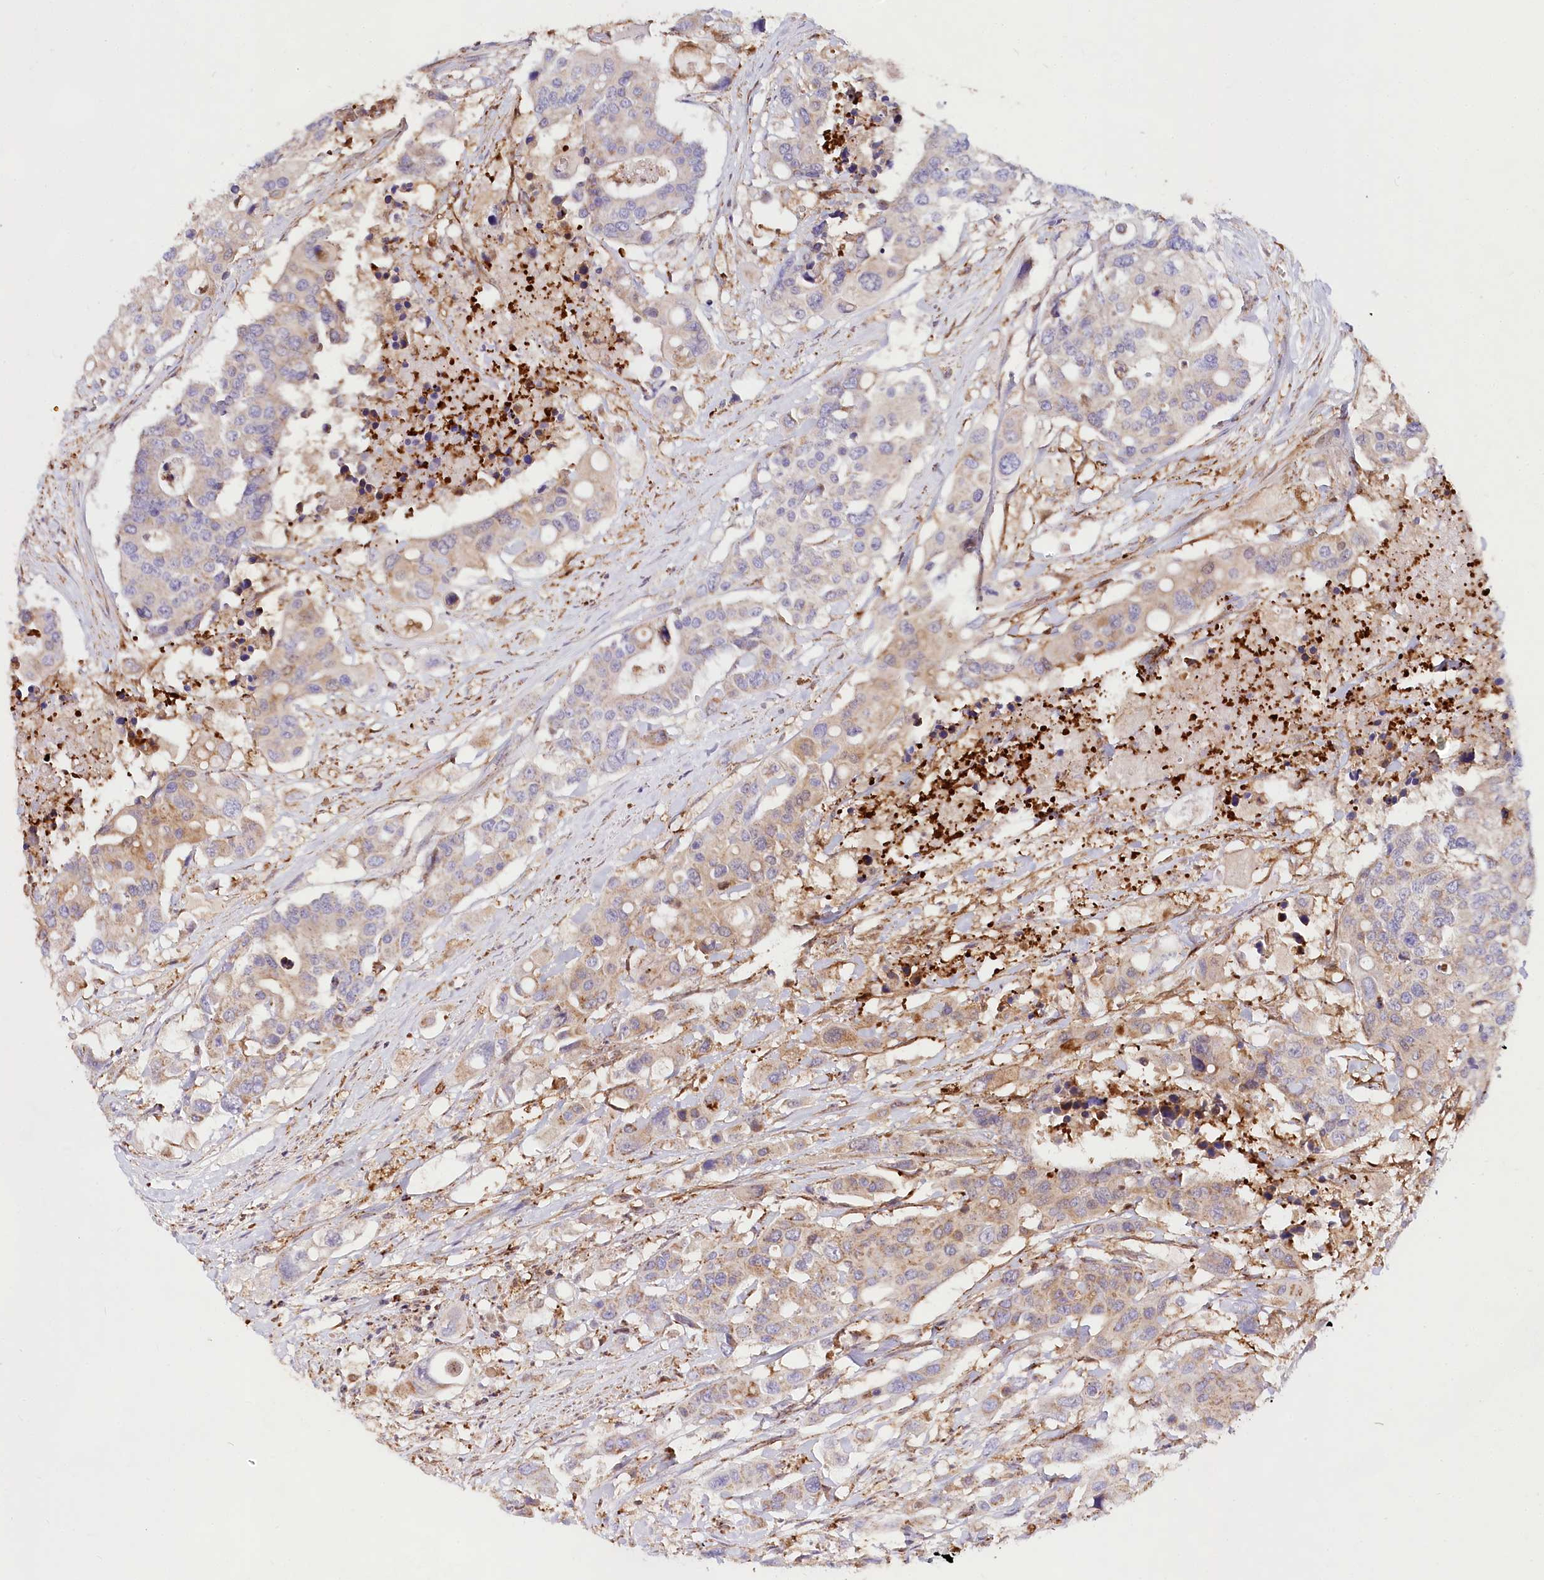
{"staining": {"intensity": "weak", "quantity": "25%-75%", "location": "cytoplasmic/membranous"}, "tissue": "colorectal cancer", "cell_type": "Tumor cells", "image_type": "cancer", "snomed": [{"axis": "morphology", "description": "Adenocarcinoma, NOS"}, {"axis": "topography", "description": "Colon"}], "caption": "There is low levels of weak cytoplasmic/membranous positivity in tumor cells of colorectal cancer (adenocarcinoma), as demonstrated by immunohistochemical staining (brown color).", "gene": "TASOR2", "patient": {"sex": "male", "age": 77}}